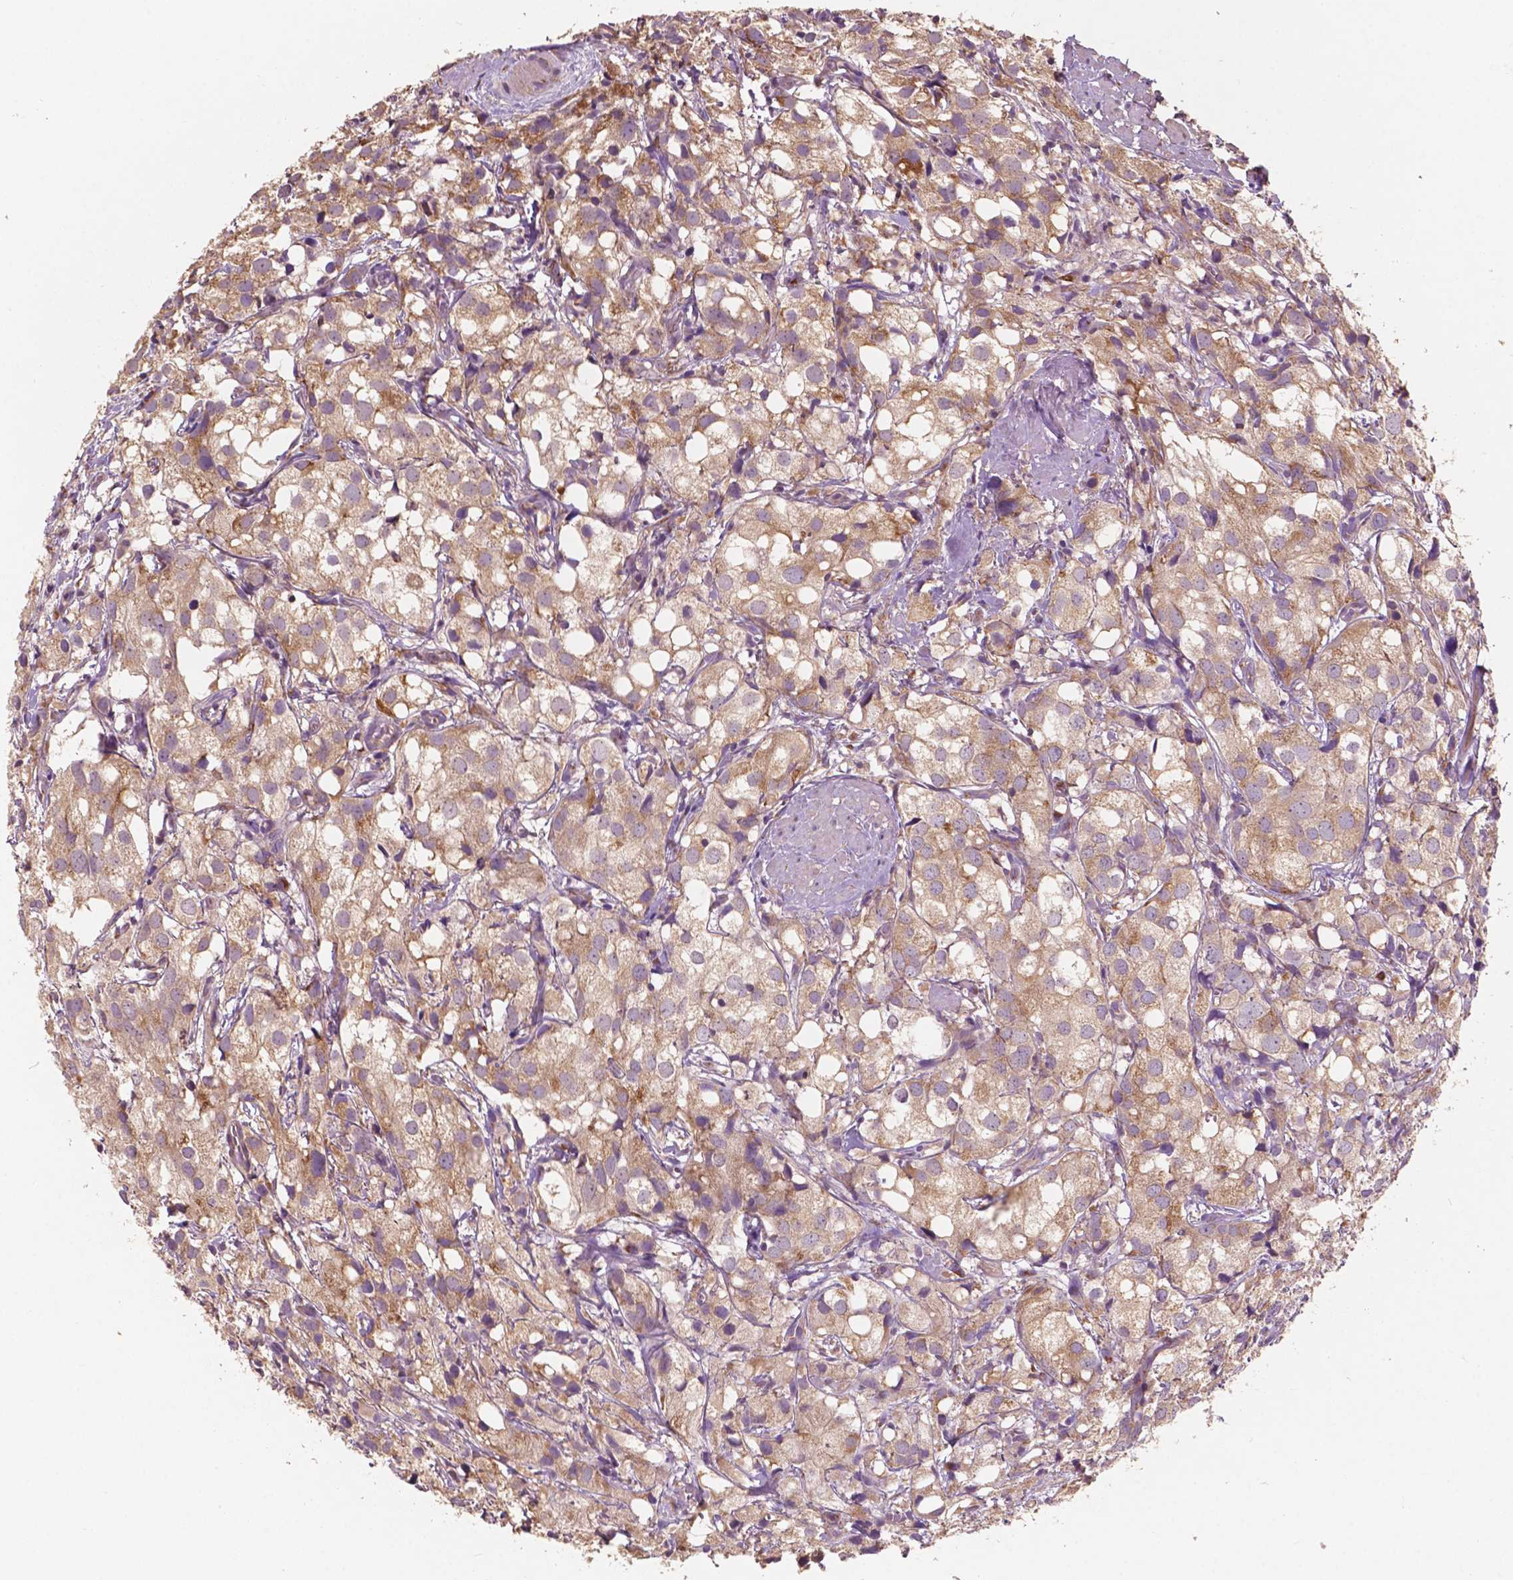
{"staining": {"intensity": "moderate", "quantity": ">75%", "location": "cytoplasmic/membranous"}, "tissue": "prostate cancer", "cell_type": "Tumor cells", "image_type": "cancer", "snomed": [{"axis": "morphology", "description": "Adenocarcinoma, High grade"}, {"axis": "topography", "description": "Prostate"}], "caption": "The immunohistochemical stain highlights moderate cytoplasmic/membranous expression in tumor cells of high-grade adenocarcinoma (prostate) tissue. (Brightfield microscopy of DAB IHC at high magnification).", "gene": "CHPT1", "patient": {"sex": "male", "age": 86}}